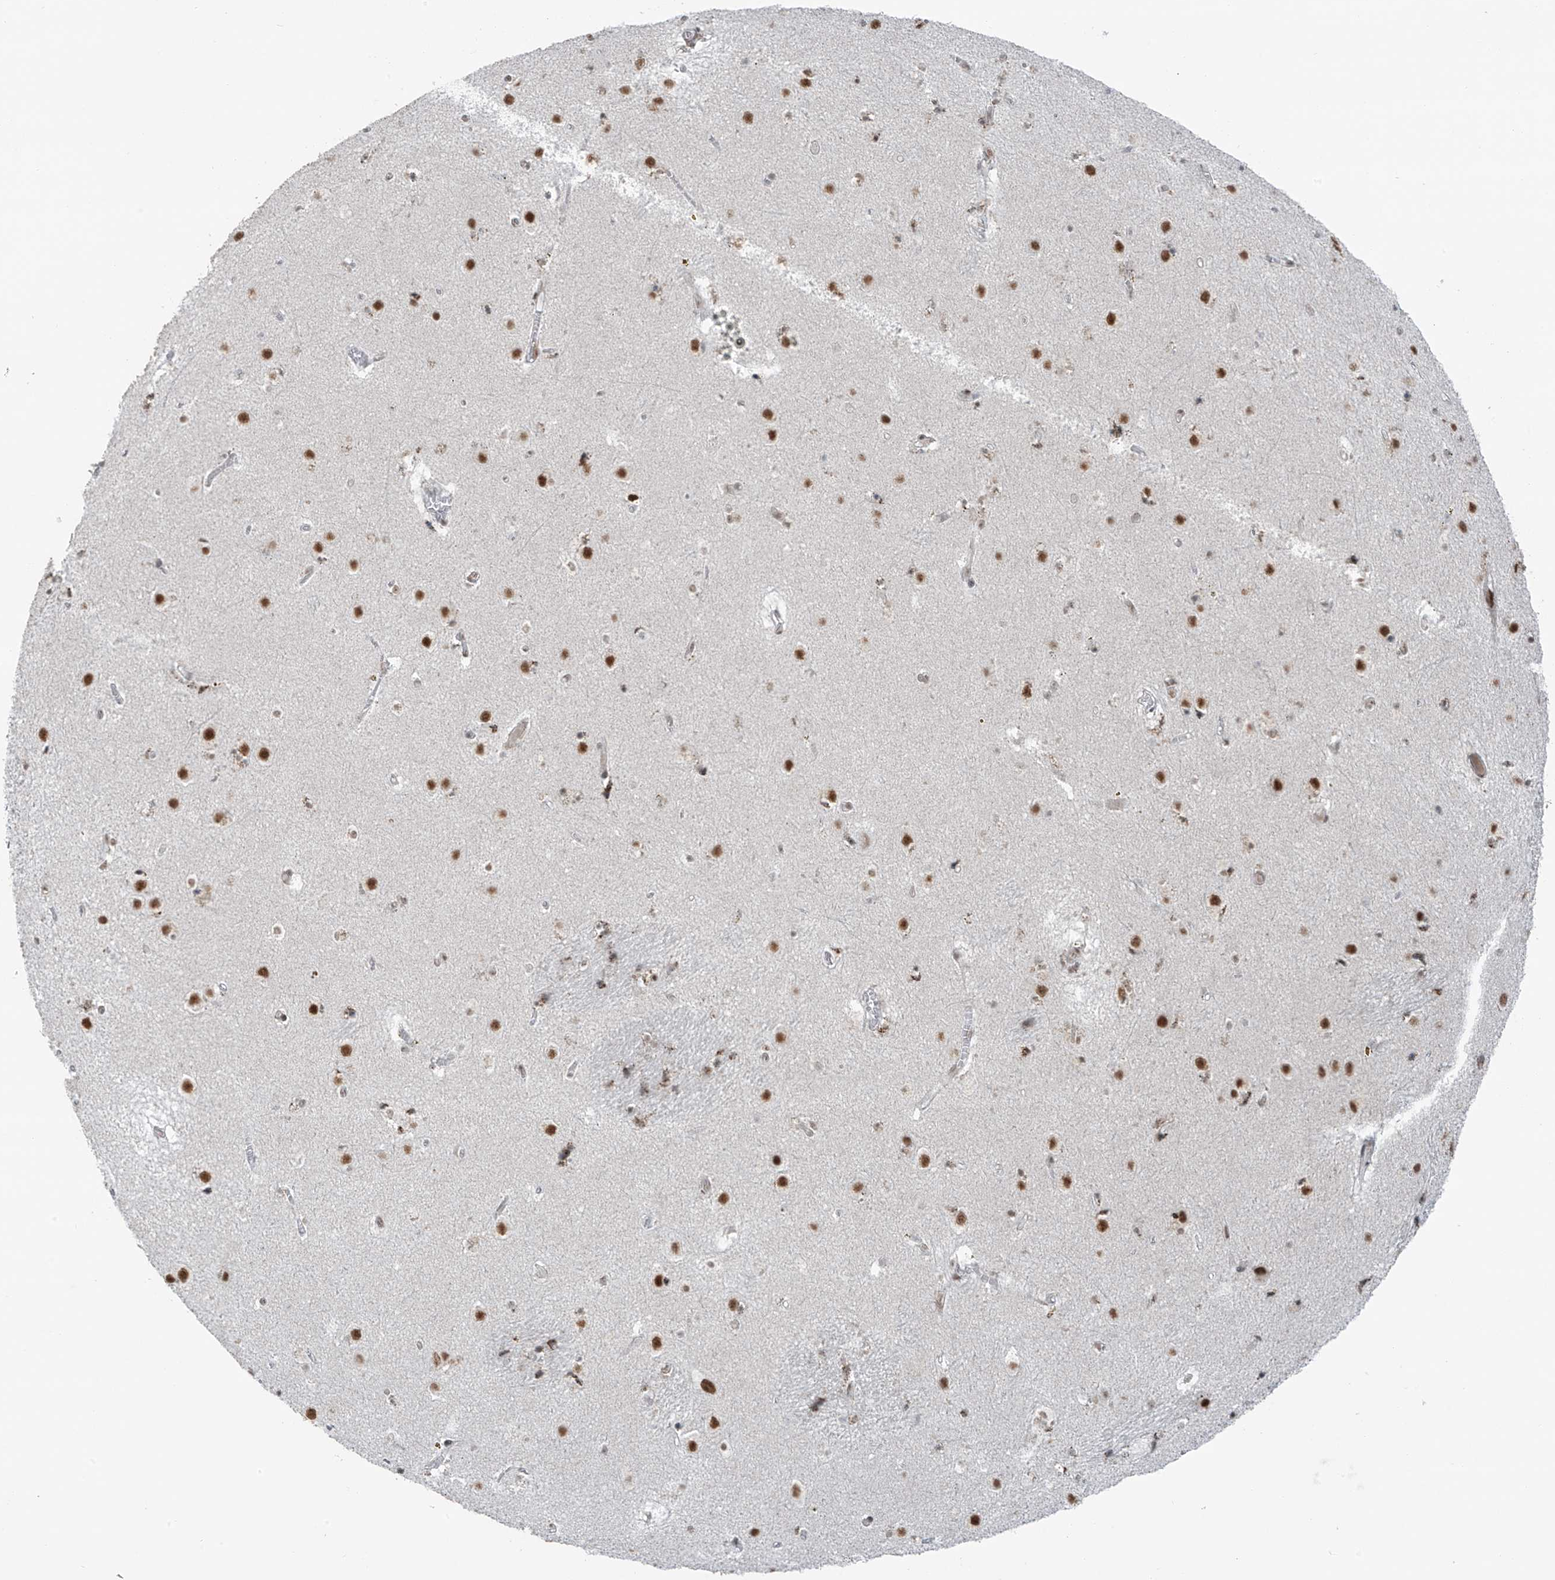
{"staining": {"intensity": "moderate", "quantity": "<25%", "location": "nuclear"}, "tissue": "caudate", "cell_type": "Glial cells", "image_type": "normal", "snomed": [{"axis": "morphology", "description": "Normal tissue, NOS"}, {"axis": "topography", "description": "Lateral ventricle wall"}], "caption": "Protein staining of unremarkable caudate reveals moderate nuclear expression in approximately <25% of glial cells. (Stains: DAB in brown, nuclei in blue, Microscopy: brightfield microscopy at high magnification).", "gene": "WRNIP1", "patient": {"sex": "male", "age": 70}}